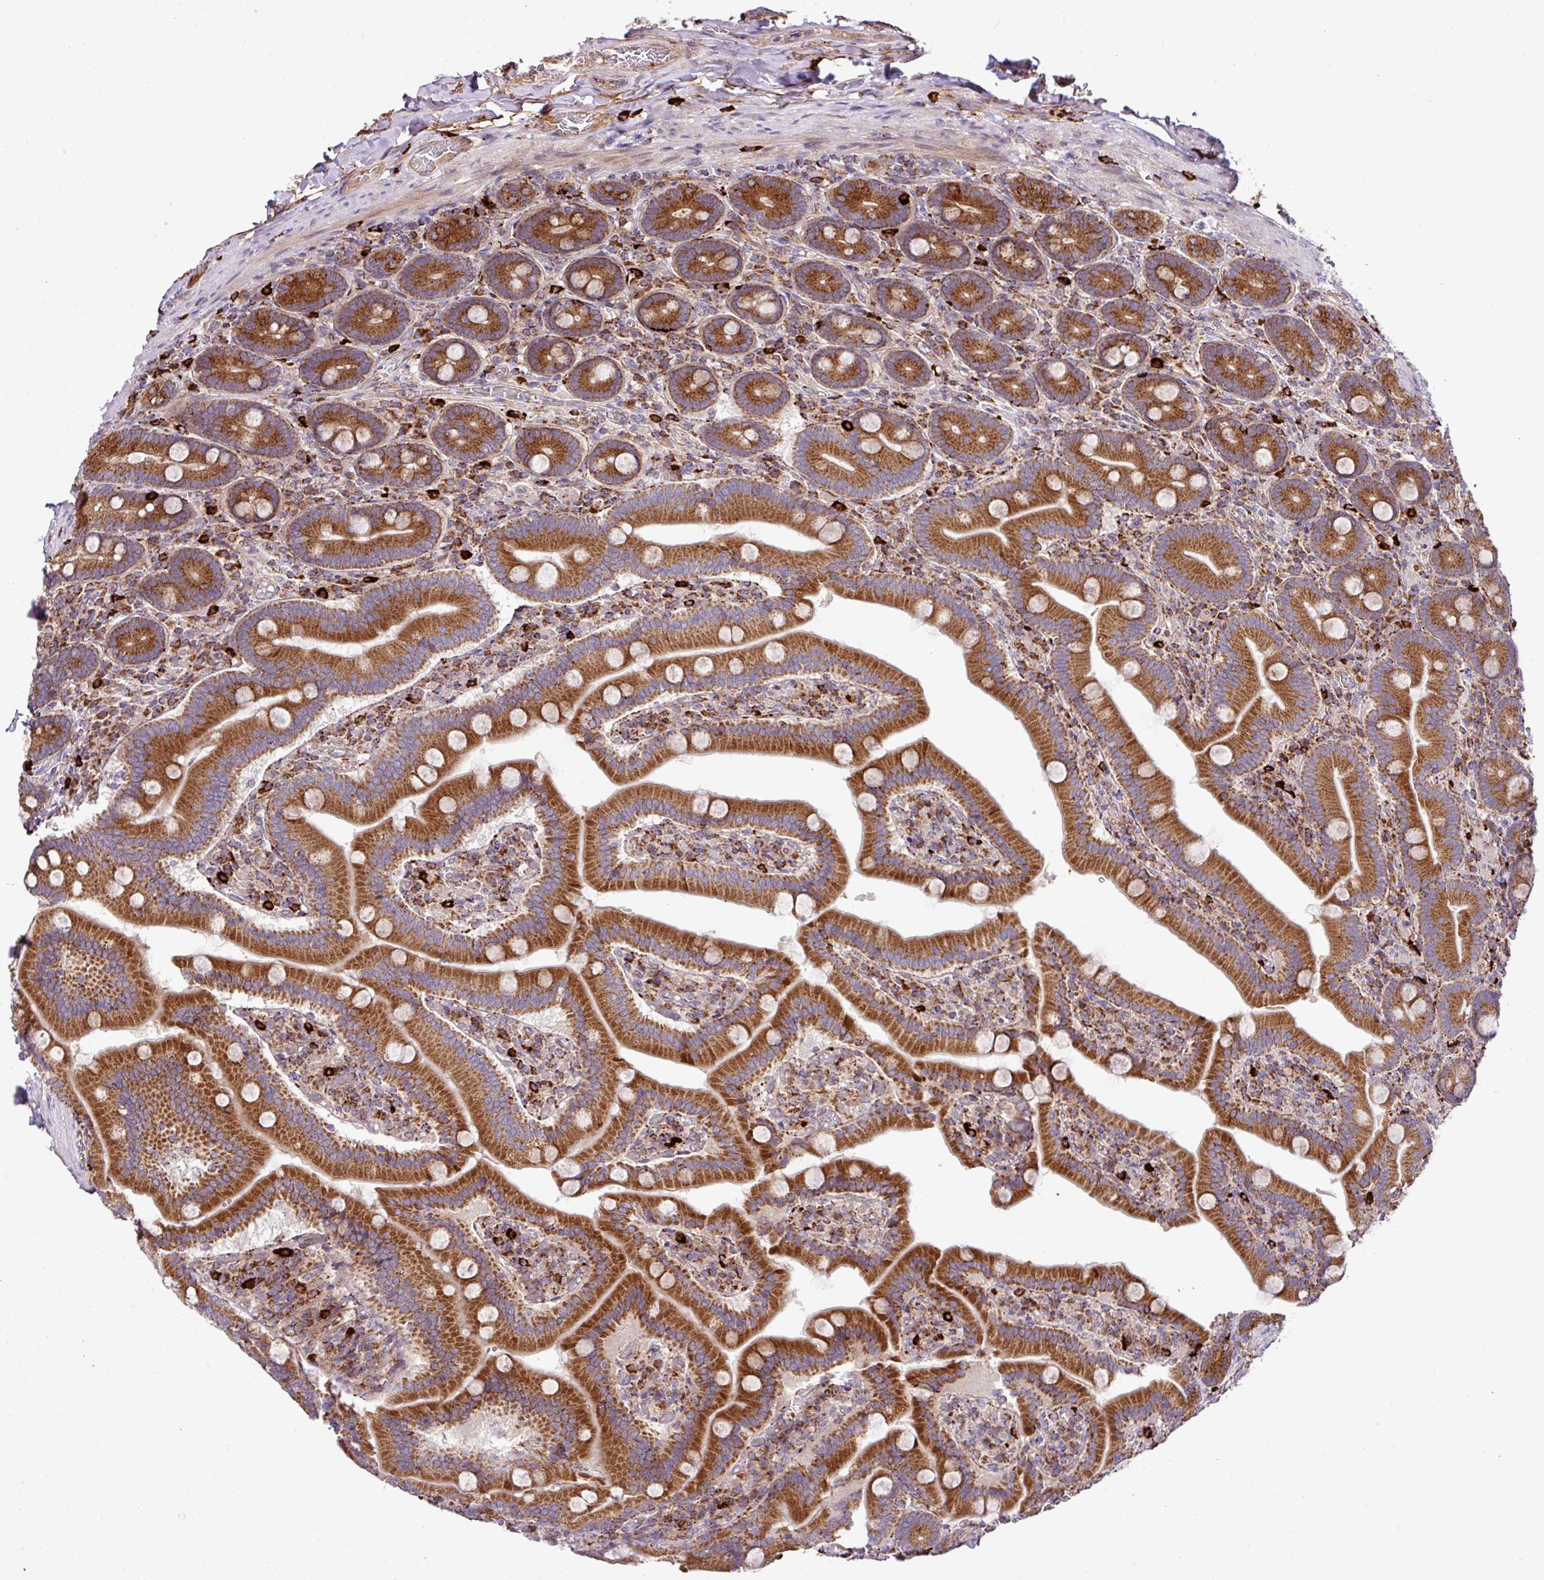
{"staining": {"intensity": "strong", "quantity": ">75%", "location": "cytoplasmic/membranous"}, "tissue": "duodenum", "cell_type": "Glandular cells", "image_type": "normal", "snomed": [{"axis": "morphology", "description": "Normal tissue, NOS"}, {"axis": "topography", "description": "Duodenum"}], "caption": "Strong cytoplasmic/membranous expression is identified in approximately >75% of glandular cells in benign duodenum. (Brightfield microscopy of DAB IHC at high magnification).", "gene": "ZNF569", "patient": {"sex": "female", "age": 62}}